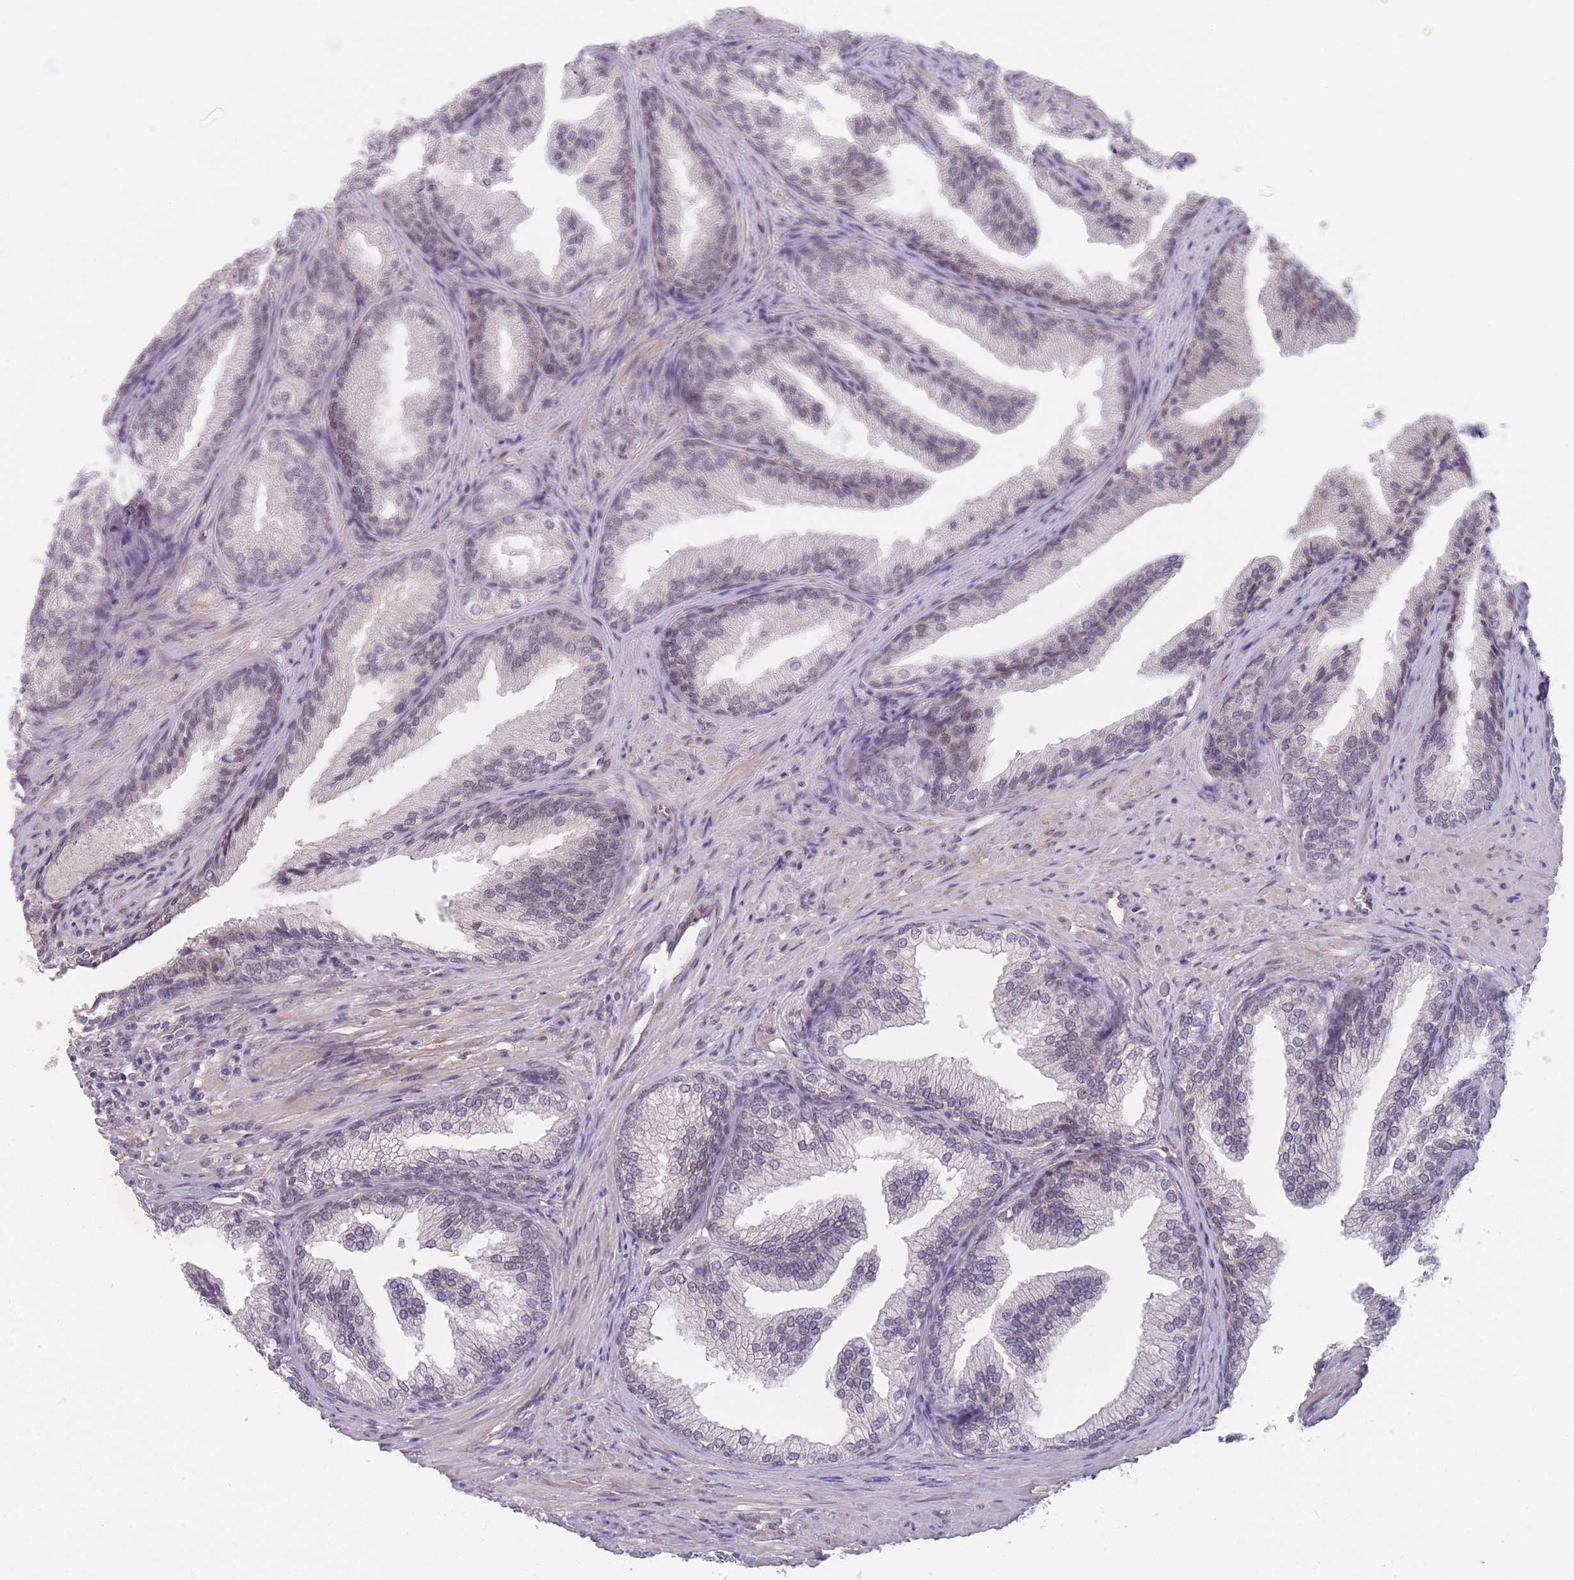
{"staining": {"intensity": "moderate", "quantity": "25%-75%", "location": "cytoplasmic/membranous"}, "tissue": "prostate", "cell_type": "Glandular cells", "image_type": "normal", "snomed": [{"axis": "morphology", "description": "Normal tissue, NOS"}, {"axis": "topography", "description": "Prostate"}], "caption": "Immunohistochemistry (IHC) image of unremarkable prostate stained for a protein (brown), which exhibits medium levels of moderate cytoplasmic/membranous positivity in about 25%-75% of glandular cells.", "gene": "ANKRD10", "patient": {"sex": "male", "age": 76}}